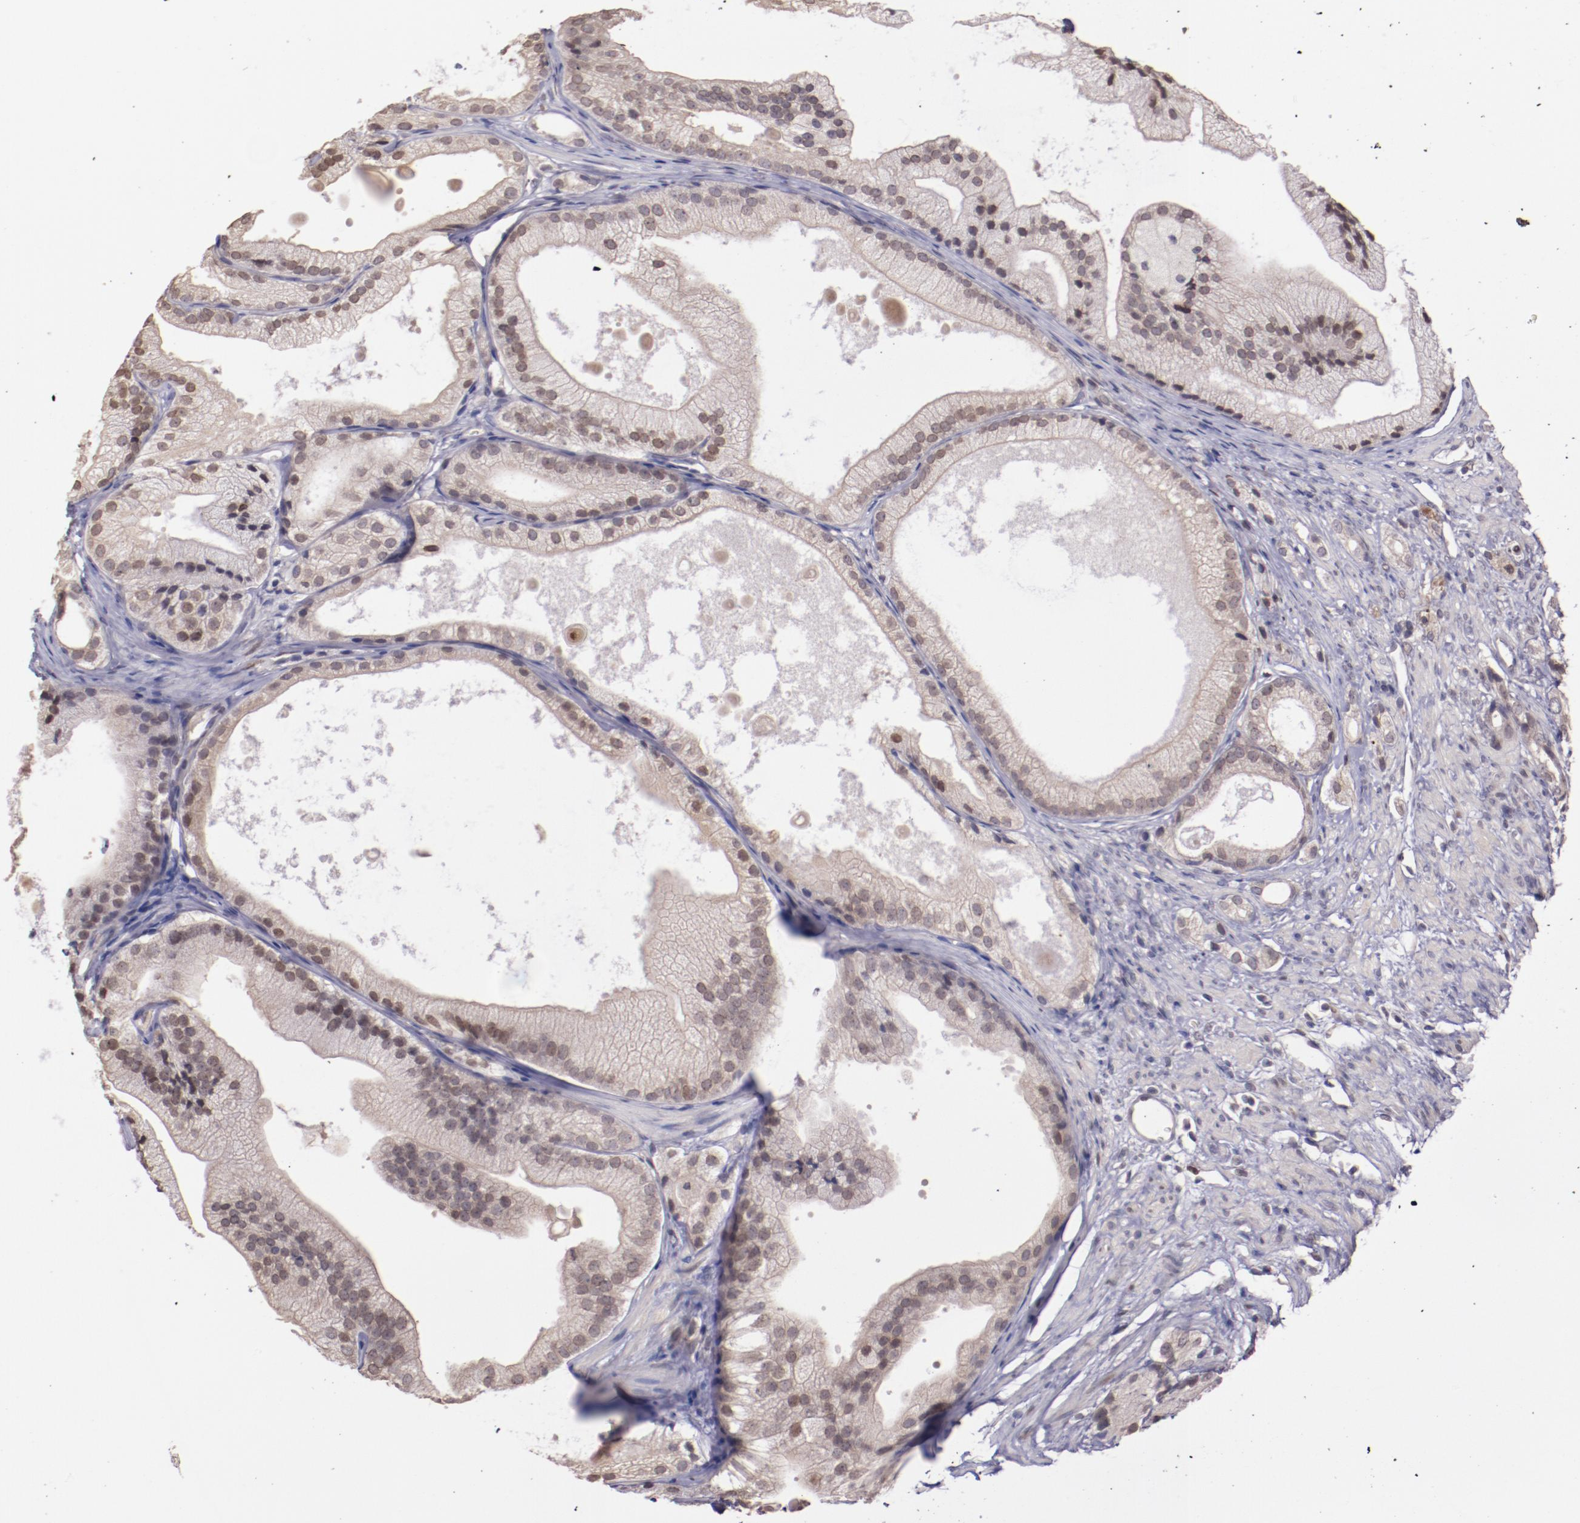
{"staining": {"intensity": "moderate", "quantity": "25%-75%", "location": "cytoplasmic/membranous,nuclear"}, "tissue": "prostate cancer", "cell_type": "Tumor cells", "image_type": "cancer", "snomed": [{"axis": "morphology", "description": "Adenocarcinoma, Low grade"}, {"axis": "topography", "description": "Prostate"}], "caption": "Tumor cells display moderate cytoplasmic/membranous and nuclear expression in approximately 25%-75% of cells in prostate cancer.", "gene": "NUP62CL", "patient": {"sex": "male", "age": 69}}